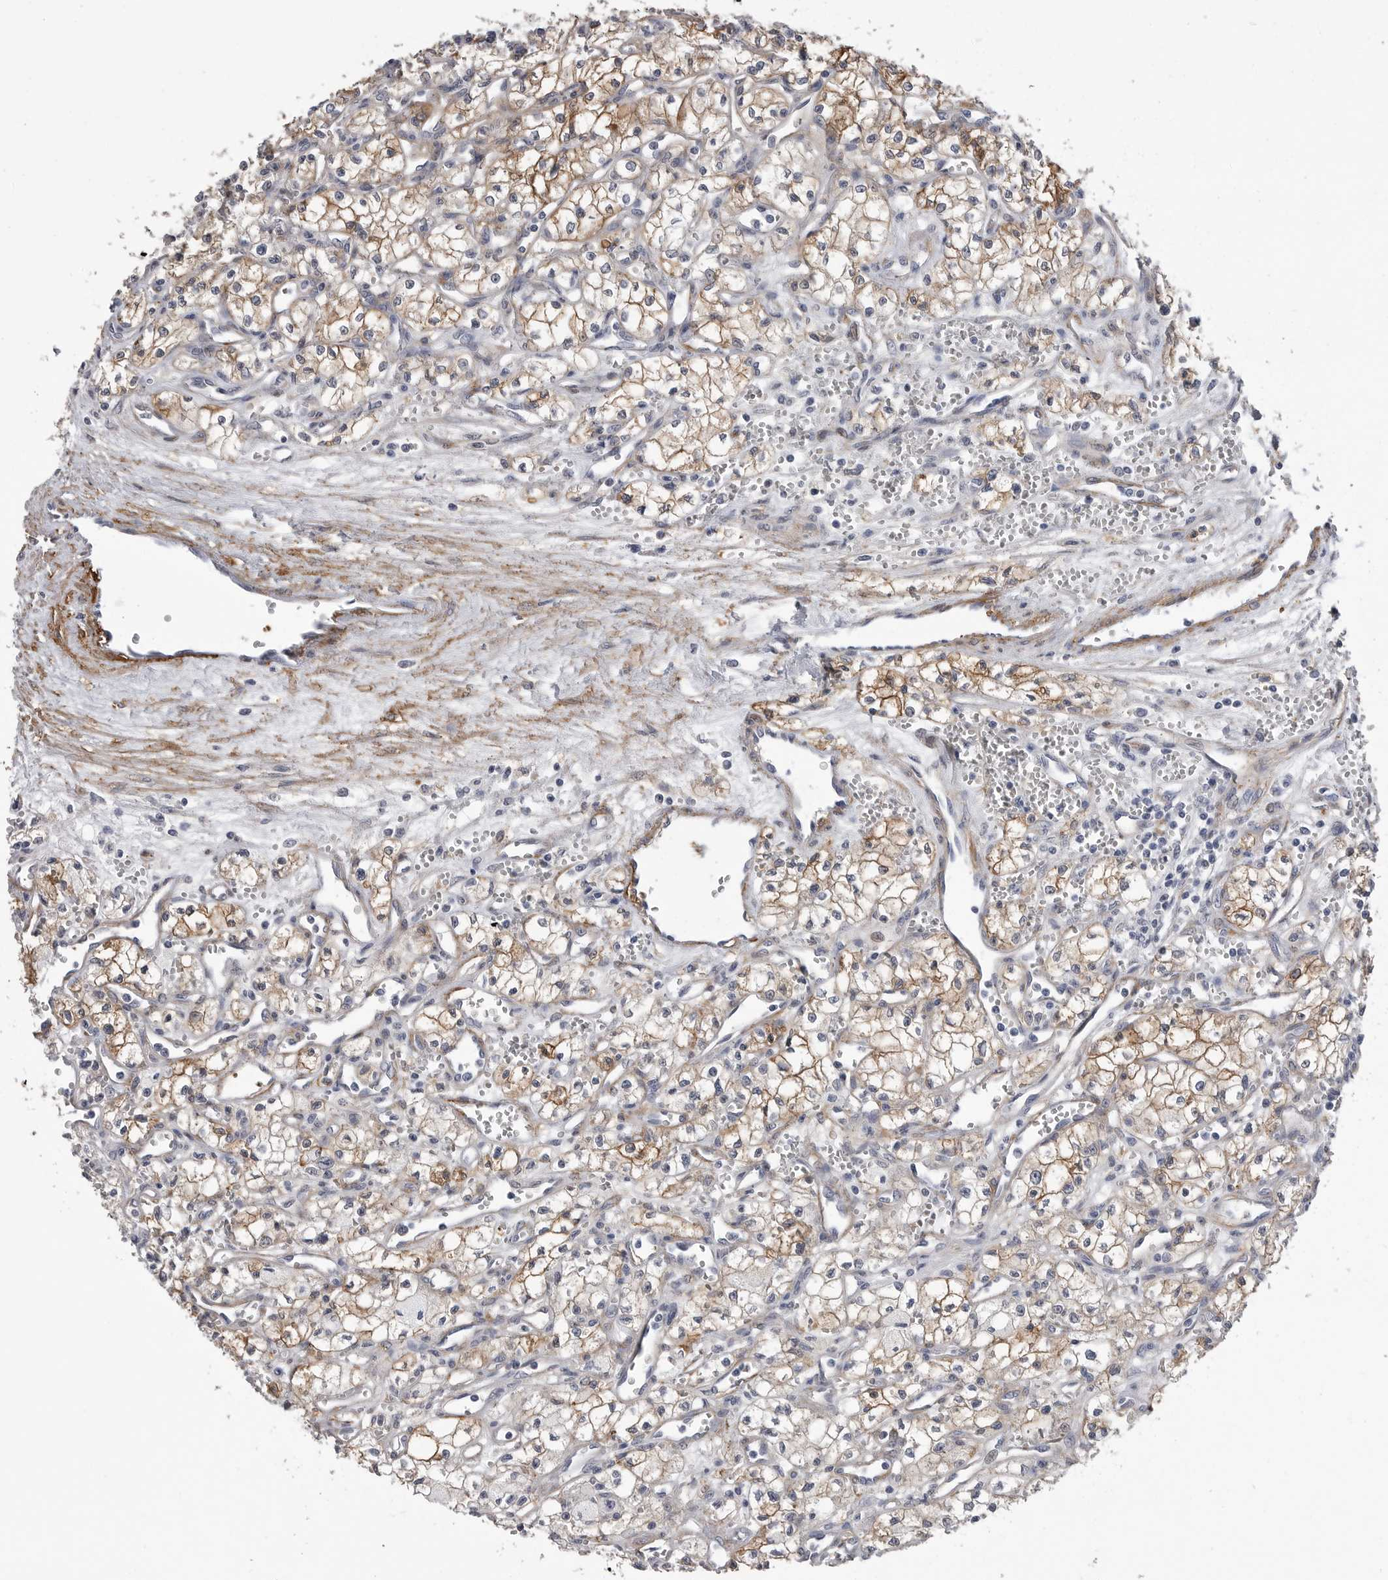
{"staining": {"intensity": "moderate", "quantity": ">75%", "location": "cytoplasmic/membranous"}, "tissue": "renal cancer", "cell_type": "Tumor cells", "image_type": "cancer", "snomed": [{"axis": "morphology", "description": "Adenocarcinoma, NOS"}, {"axis": "topography", "description": "Kidney"}], "caption": "Protein analysis of renal adenocarcinoma tissue shows moderate cytoplasmic/membranous expression in about >75% of tumor cells. The protein is shown in brown color, while the nuclei are stained blue.", "gene": "AKAP12", "patient": {"sex": "male", "age": 59}}